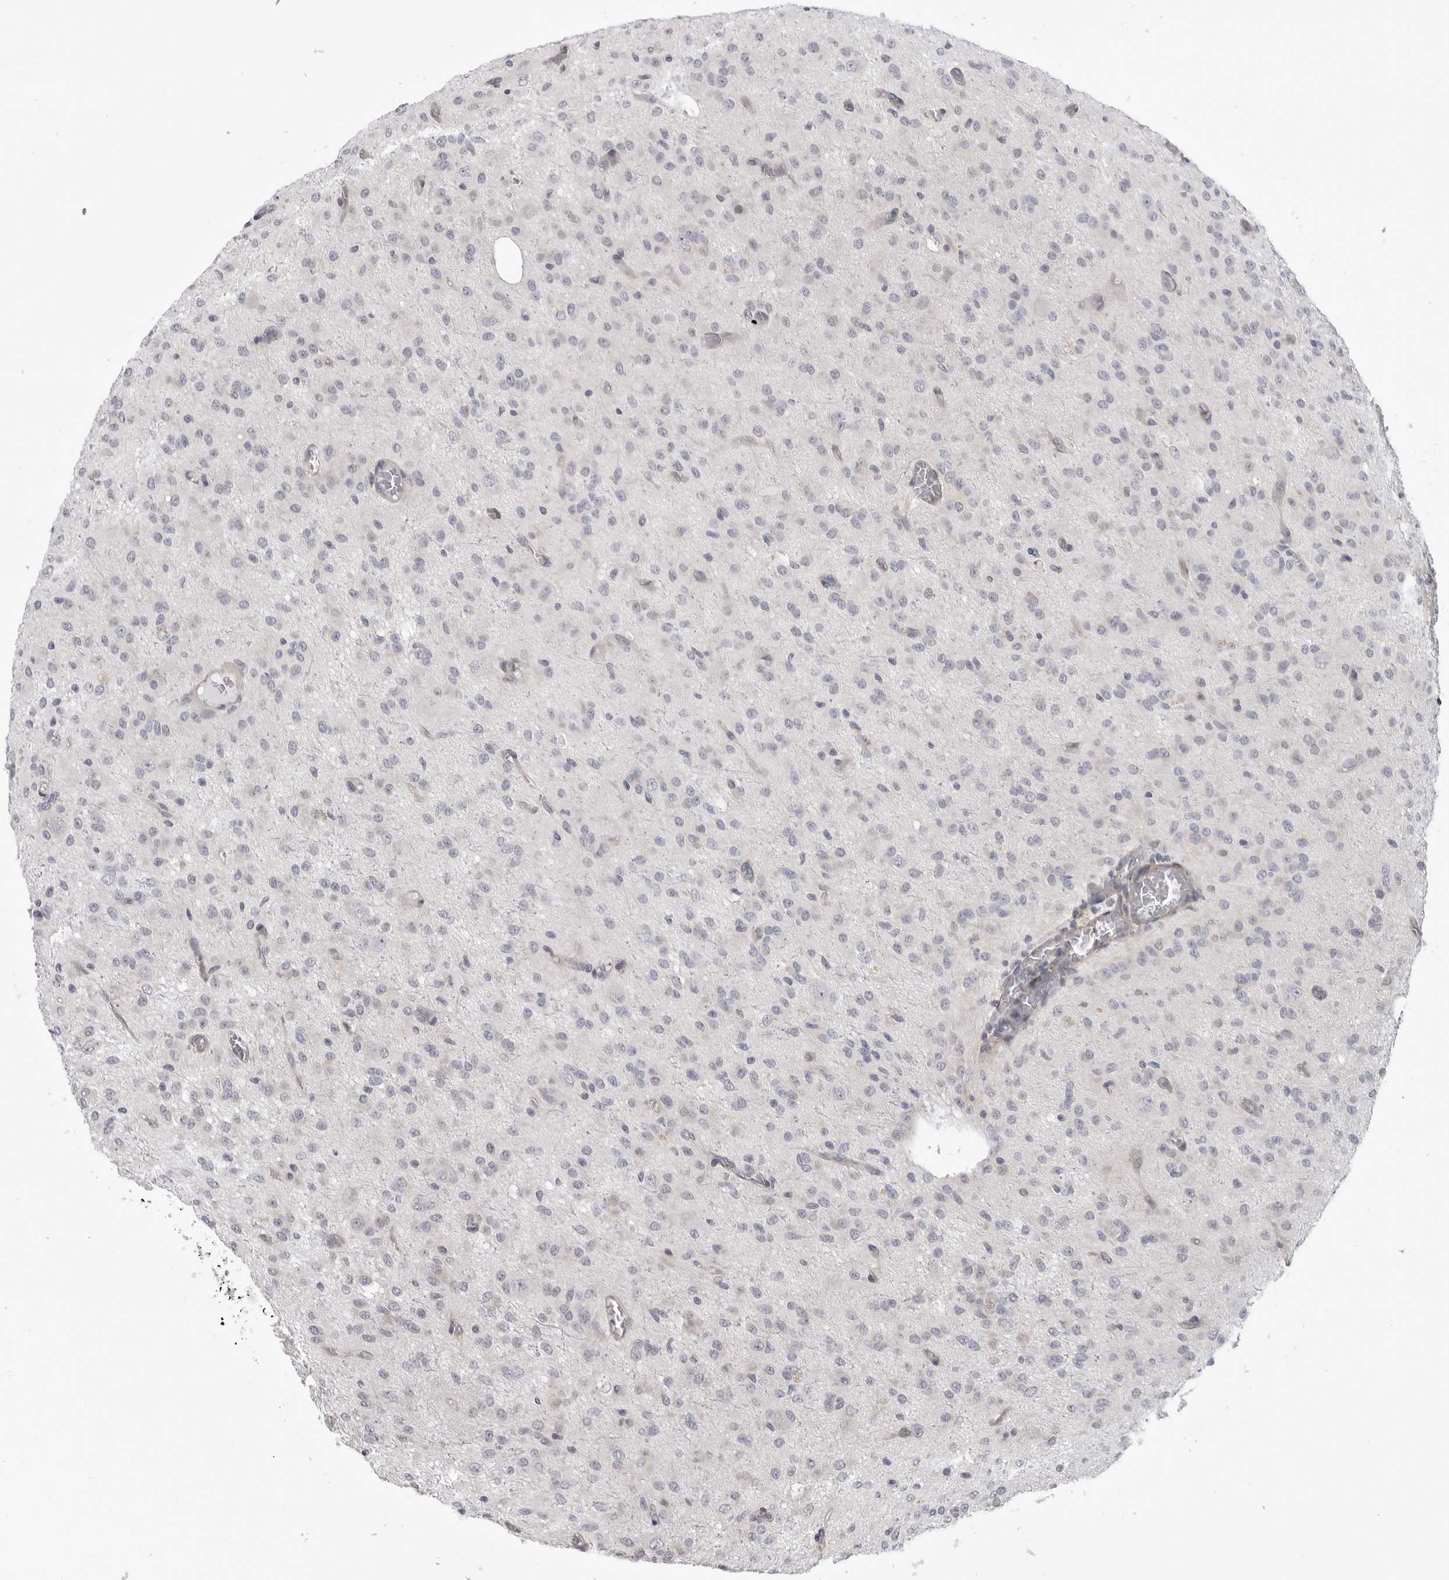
{"staining": {"intensity": "negative", "quantity": "none", "location": "none"}, "tissue": "glioma", "cell_type": "Tumor cells", "image_type": "cancer", "snomed": [{"axis": "morphology", "description": "Glioma, malignant, High grade"}, {"axis": "topography", "description": "Brain"}], "caption": "A micrograph of glioma stained for a protein displays no brown staining in tumor cells. (Immunohistochemistry, brightfield microscopy, high magnification).", "gene": "SCP2", "patient": {"sex": "female", "age": 59}}